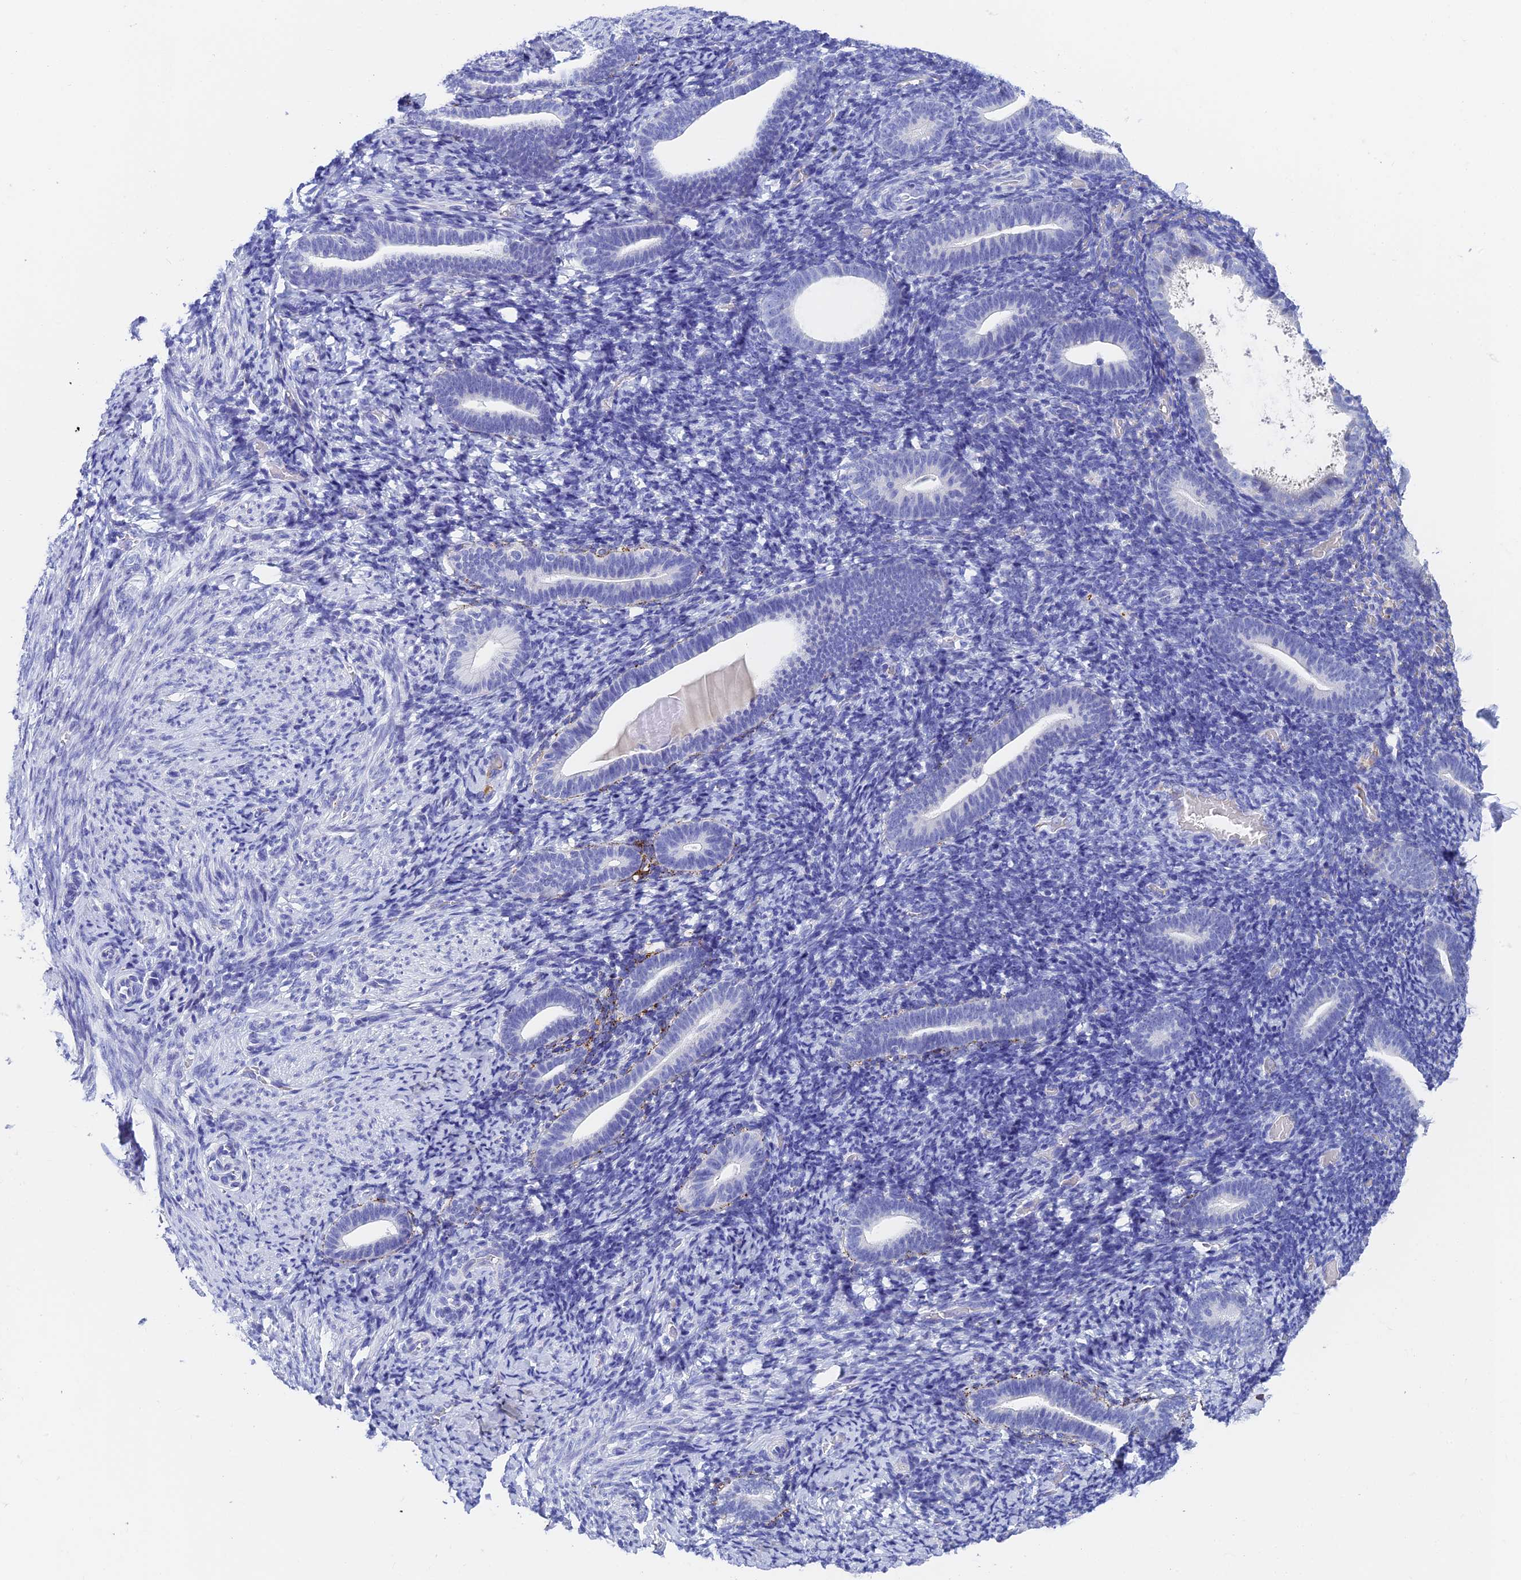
{"staining": {"intensity": "negative", "quantity": "none", "location": "none"}, "tissue": "endometrium", "cell_type": "Cells in endometrial stroma", "image_type": "normal", "snomed": [{"axis": "morphology", "description": "Normal tissue, NOS"}, {"axis": "topography", "description": "Endometrium"}], "caption": "Immunohistochemical staining of normal endometrium exhibits no significant expression in cells in endometrial stroma. (DAB (3,3'-diaminobenzidine) immunohistochemistry with hematoxylin counter stain).", "gene": "ADAMTS13", "patient": {"sex": "female", "age": 51}}